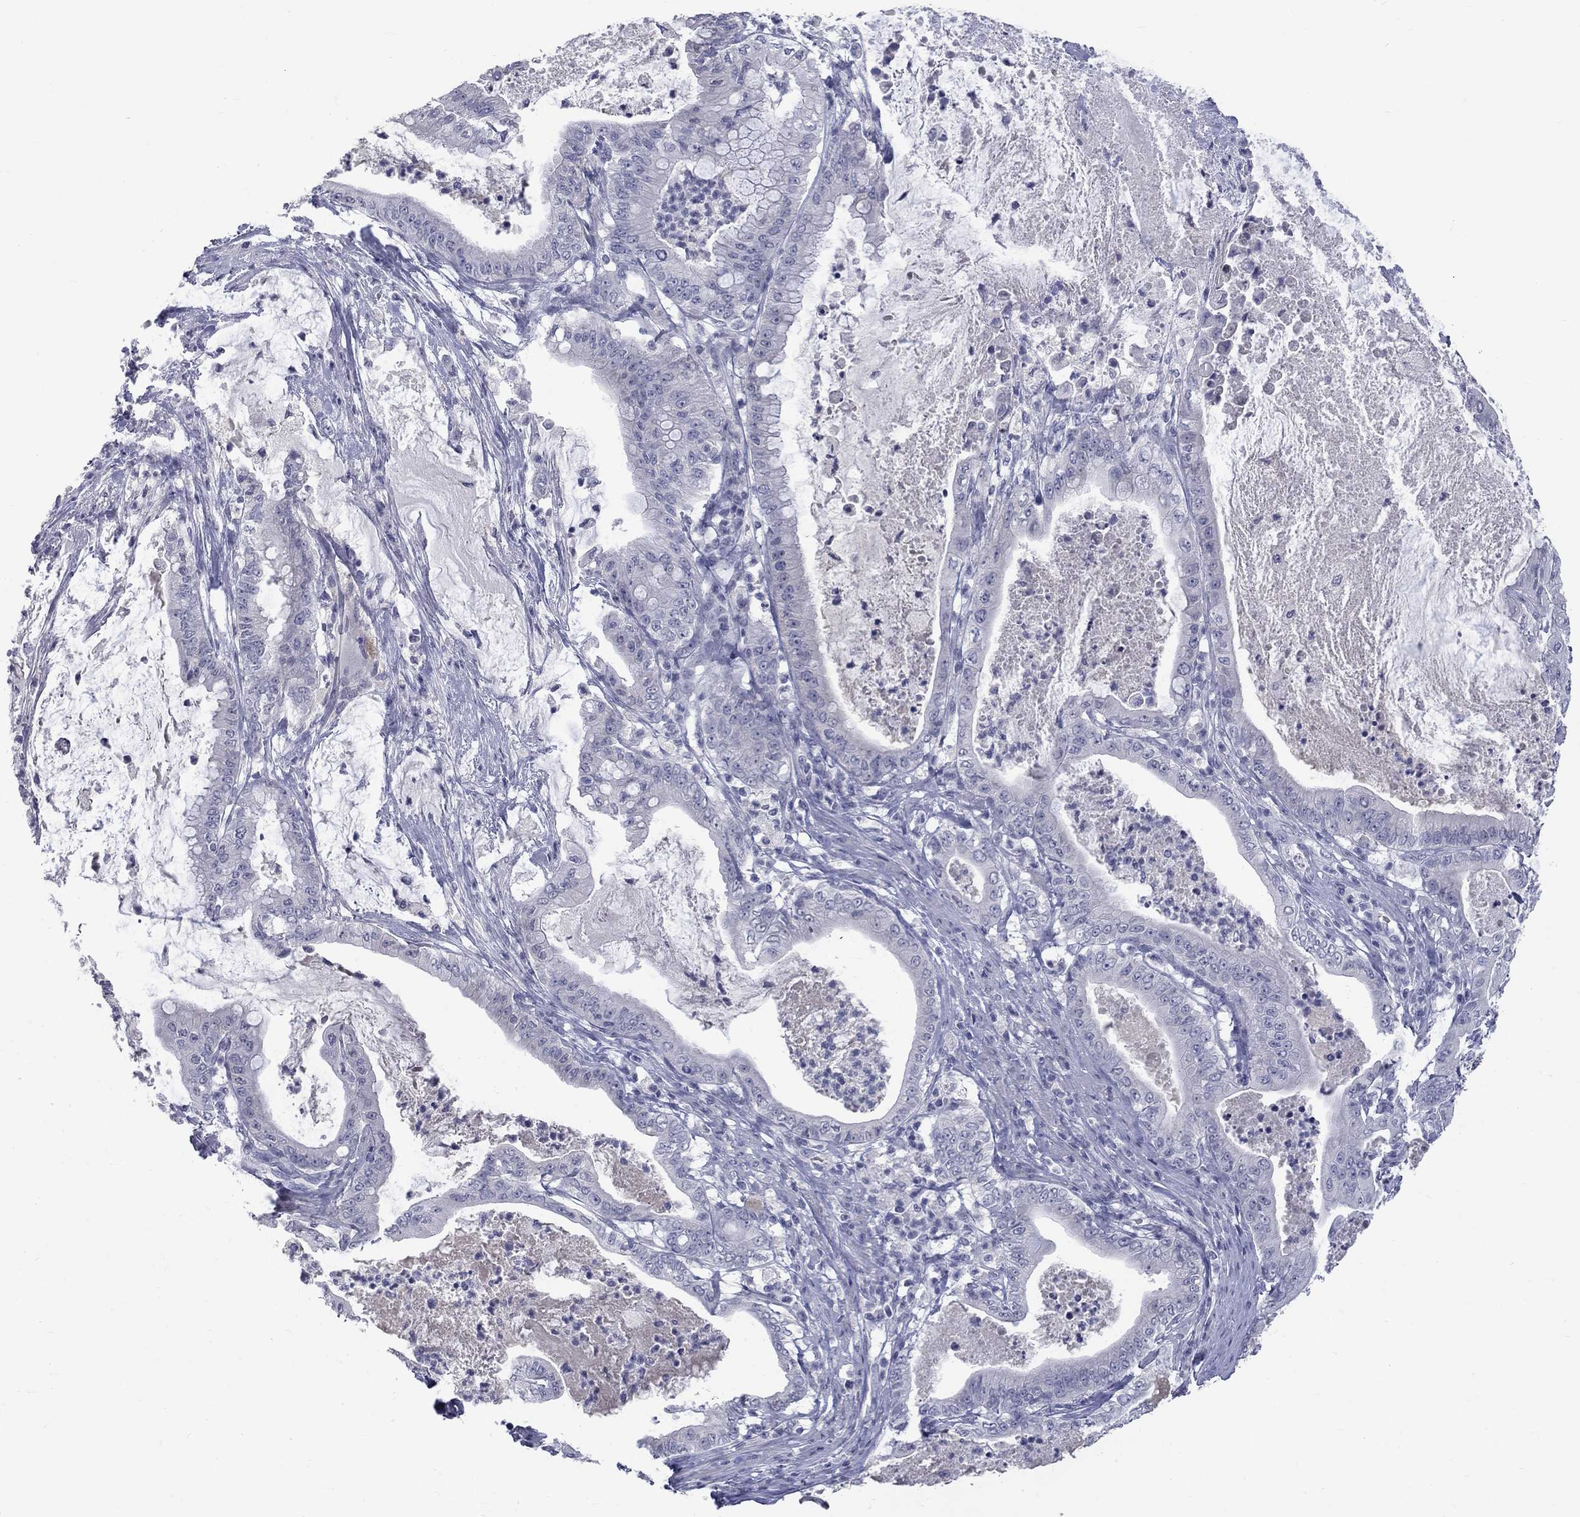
{"staining": {"intensity": "negative", "quantity": "none", "location": "none"}, "tissue": "pancreatic cancer", "cell_type": "Tumor cells", "image_type": "cancer", "snomed": [{"axis": "morphology", "description": "Adenocarcinoma, NOS"}, {"axis": "topography", "description": "Pancreas"}], "caption": "Tumor cells are negative for brown protein staining in pancreatic cancer.", "gene": "CTNND2", "patient": {"sex": "male", "age": 71}}